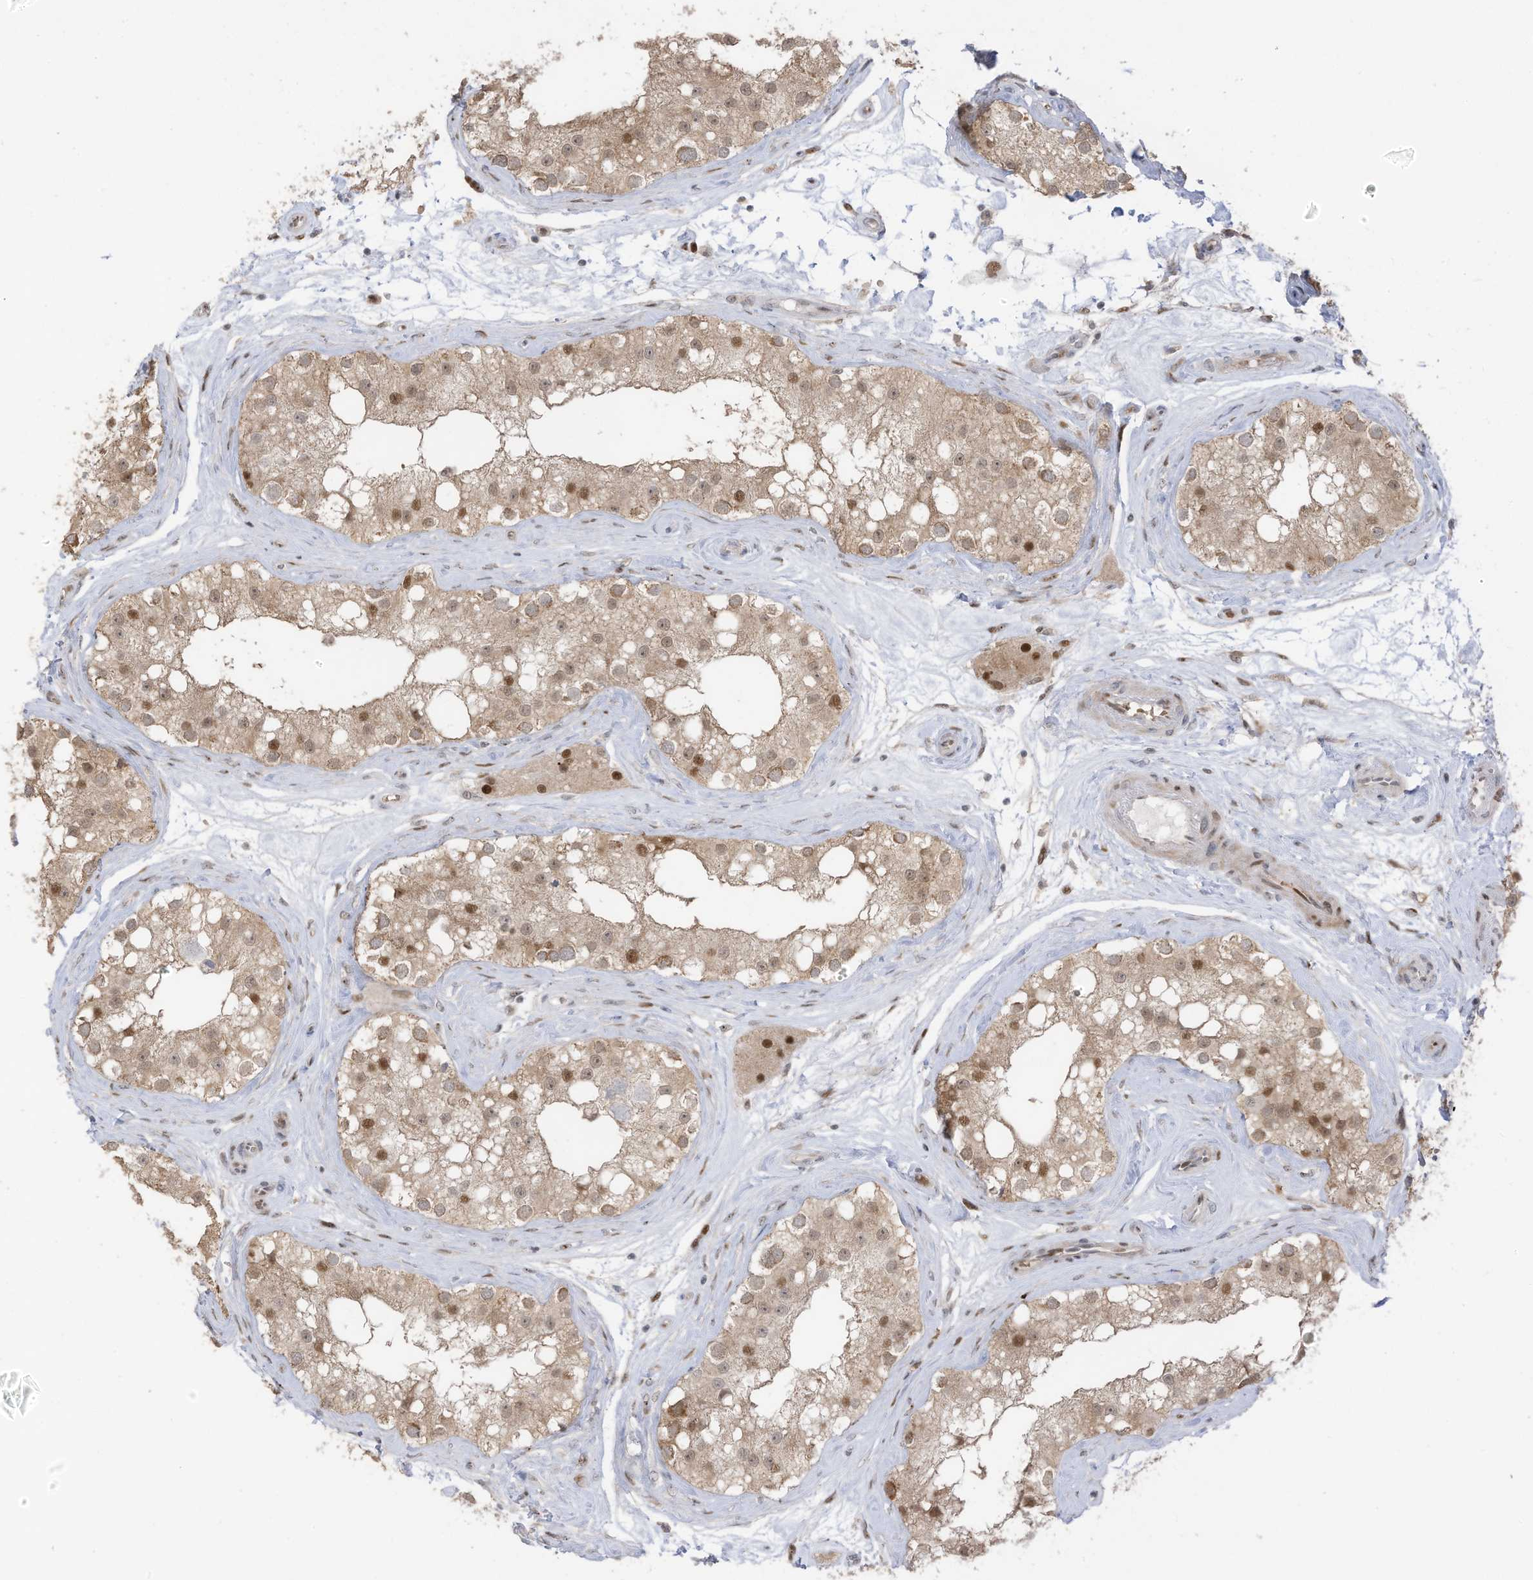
{"staining": {"intensity": "moderate", "quantity": "<25%", "location": "cytoplasmic/membranous,nuclear"}, "tissue": "testis", "cell_type": "Cells in seminiferous ducts", "image_type": "normal", "snomed": [{"axis": "morphology", "description": "Normal tissue, NOS"}, {"axis": "topography", "description": "Testis"}], "caption": "Cells in seminiferous ducts show low levels of moderate cytoplasmic/membranous,nuclear expression in approximately <25% of cells in benign human testis. The protein is stained brown, and the nuclei are stained in blue (DAB (3,3'-diaminobenzidine) IHC with brightfield microscopy, high magnification).", "gene": "ZCWPW2", "patient": {"sex": "male", "age": 84}}